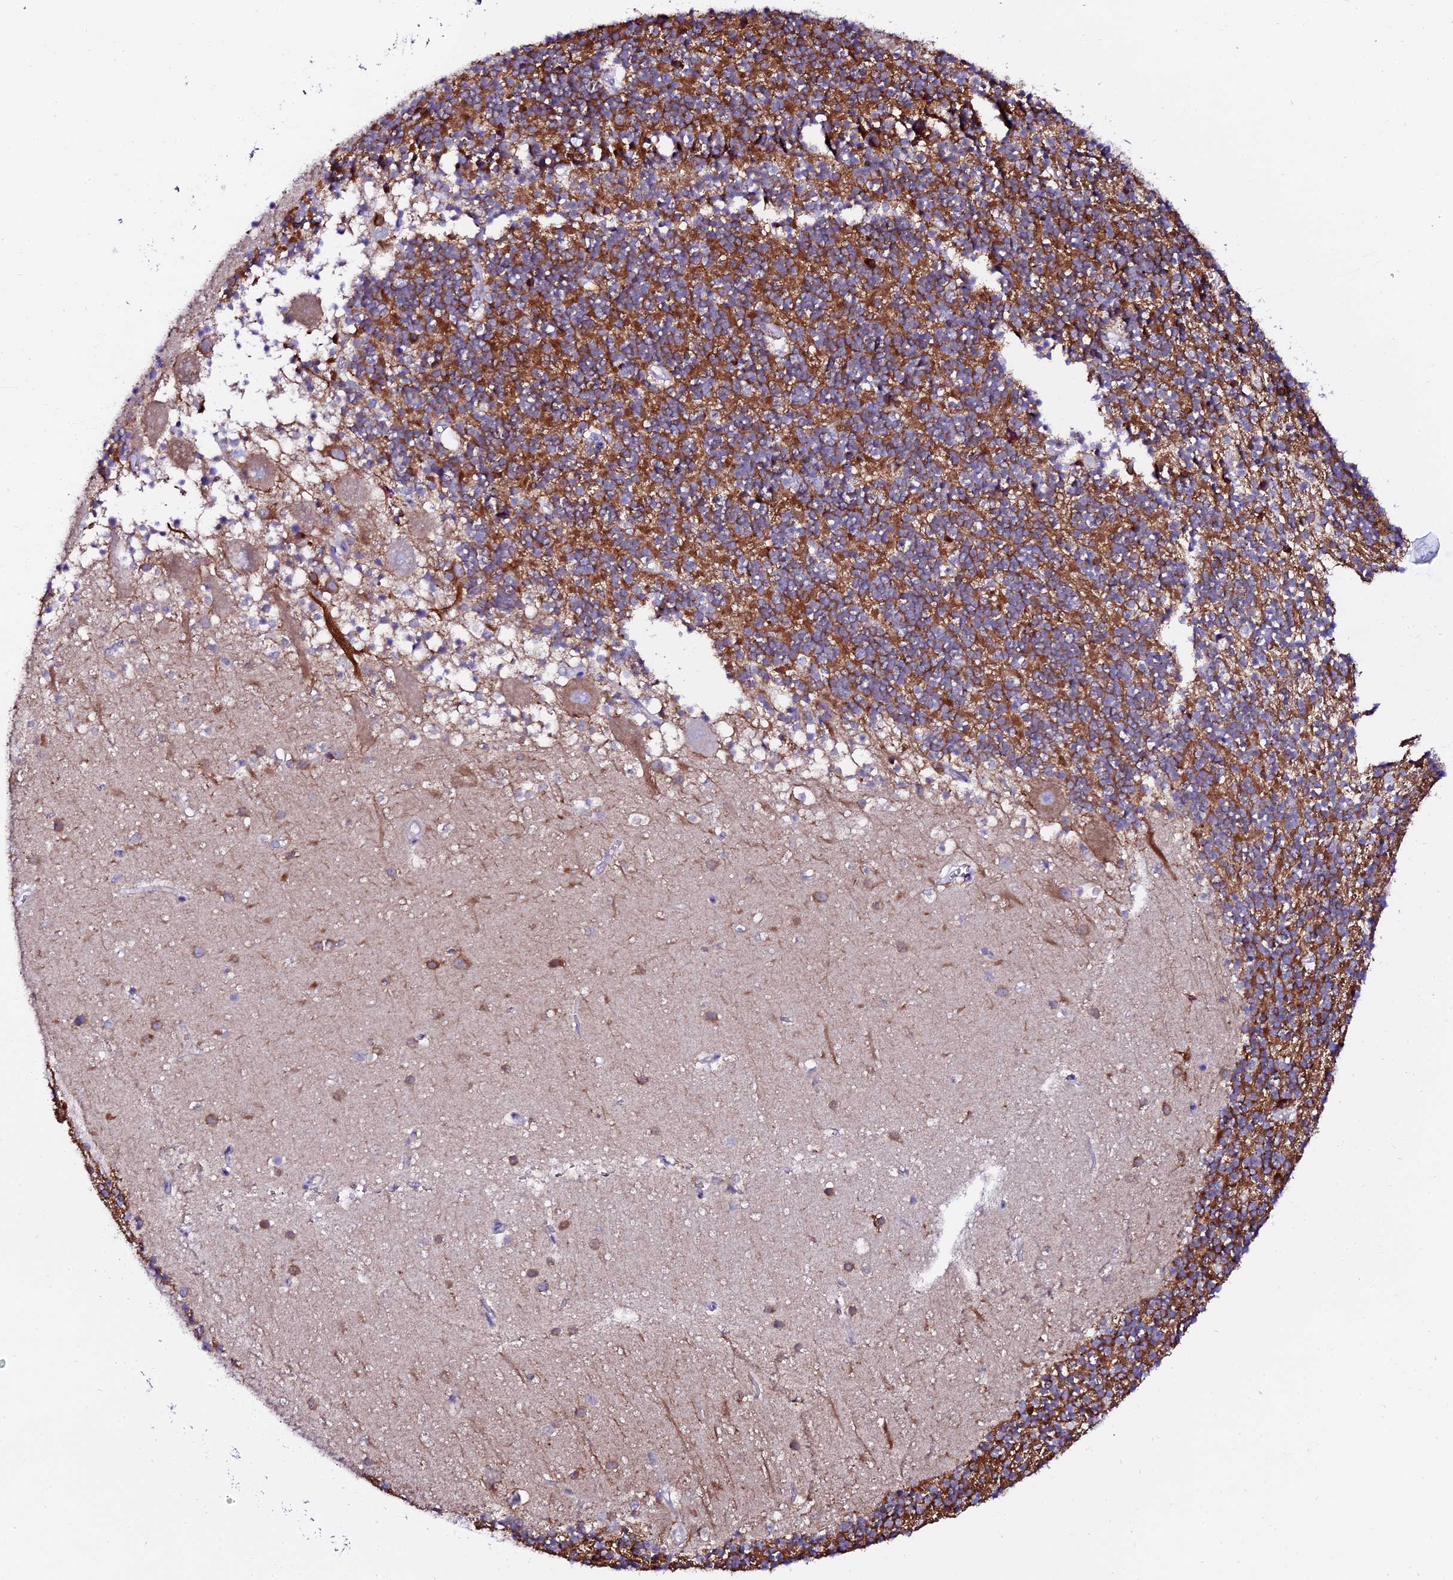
{"staining": {"intensity": "moderate", "quantity": "25%-75%", "location": "cytoplasmic/membranous"}, "tissue": "cerebellum", "cell_type": "Cells in granular layer", "image_type": "normal", "snomed": [{"axis": "morphology", "description": "Normal tissue, NOS"}, {"axis": "topography", "description": "Cerebellum"}], "caption": "IHC (DAB) staining of benign human cerebellum shows moderate cytoplasmic/membranous protein staining in about 25%-75% of cells in granular layer. (Brightfield microscopy of DAB IHC at high magnification).", "gene": "ATG16L2", "patient": {"sex": "male", "age": 54}}